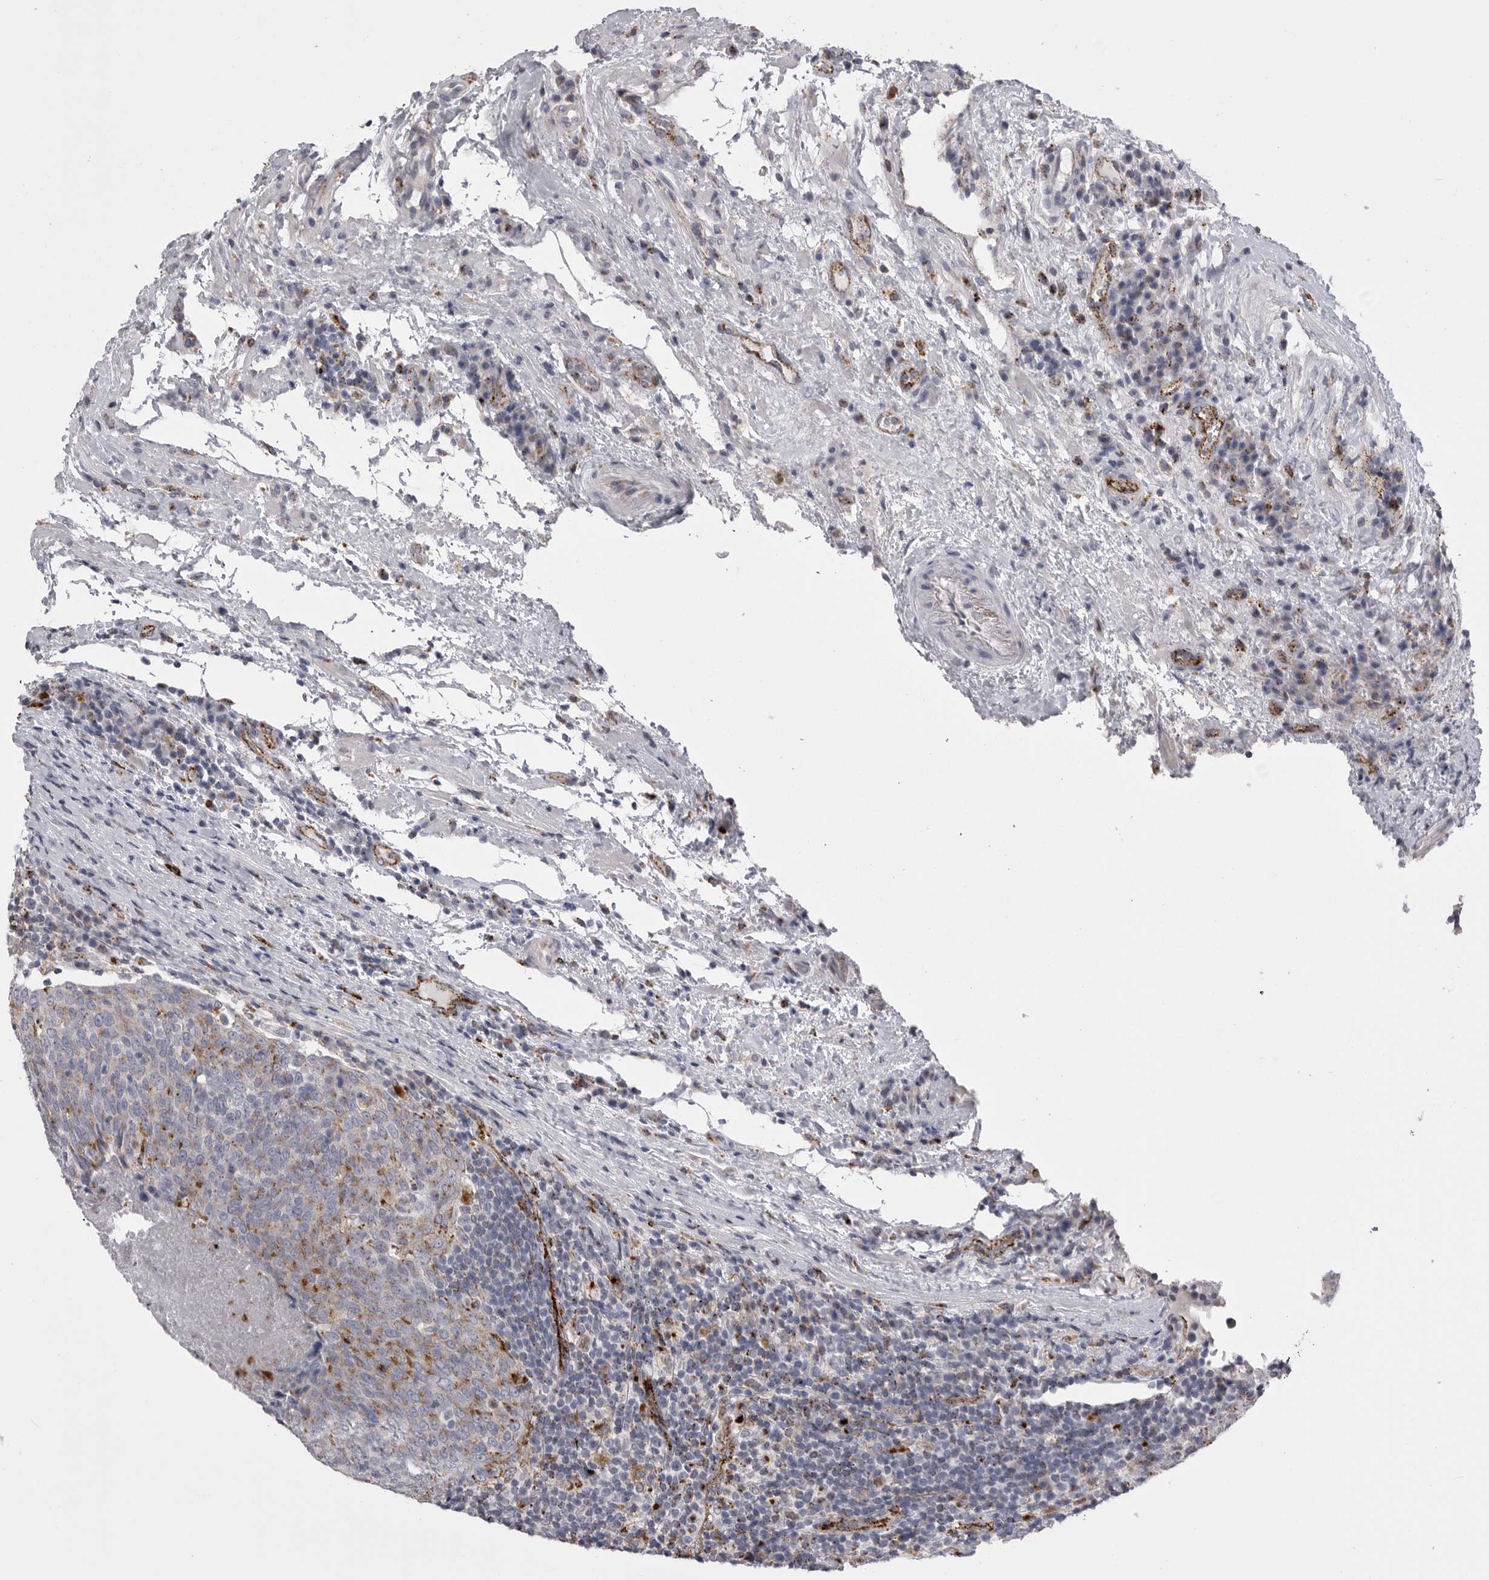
{"staining": {"intensity": "moderate", "quantity": "25%-75%", "location": "cytoplasmic/membranous"}, "tissue": "head and neck cancer", "cell_type": "Tumor cells", "image_type": "cancer", "snomed": [{"axis": "morphology", "description": "Squamous cell carcinoma, NOS"}, {"axis": "morphology", "description": "Squamous cell carcinoma, metastatic, NOS"}, {"axis": "topography", "description": "Lymph node"}, {"axis": "topography", "description": "Head-Neck"}], "caption": "High-magnification brightfield microscopy of head and neck cancer stained with DAB (brown) and counterstained with hematoxylin (blue). tumor cells exhibit moderate cytoplasmic/membranous positivity is appreciated in about25%-75% of cells.", "gene": "PSPN", "patient": {"sex": "male", "age": 62}}